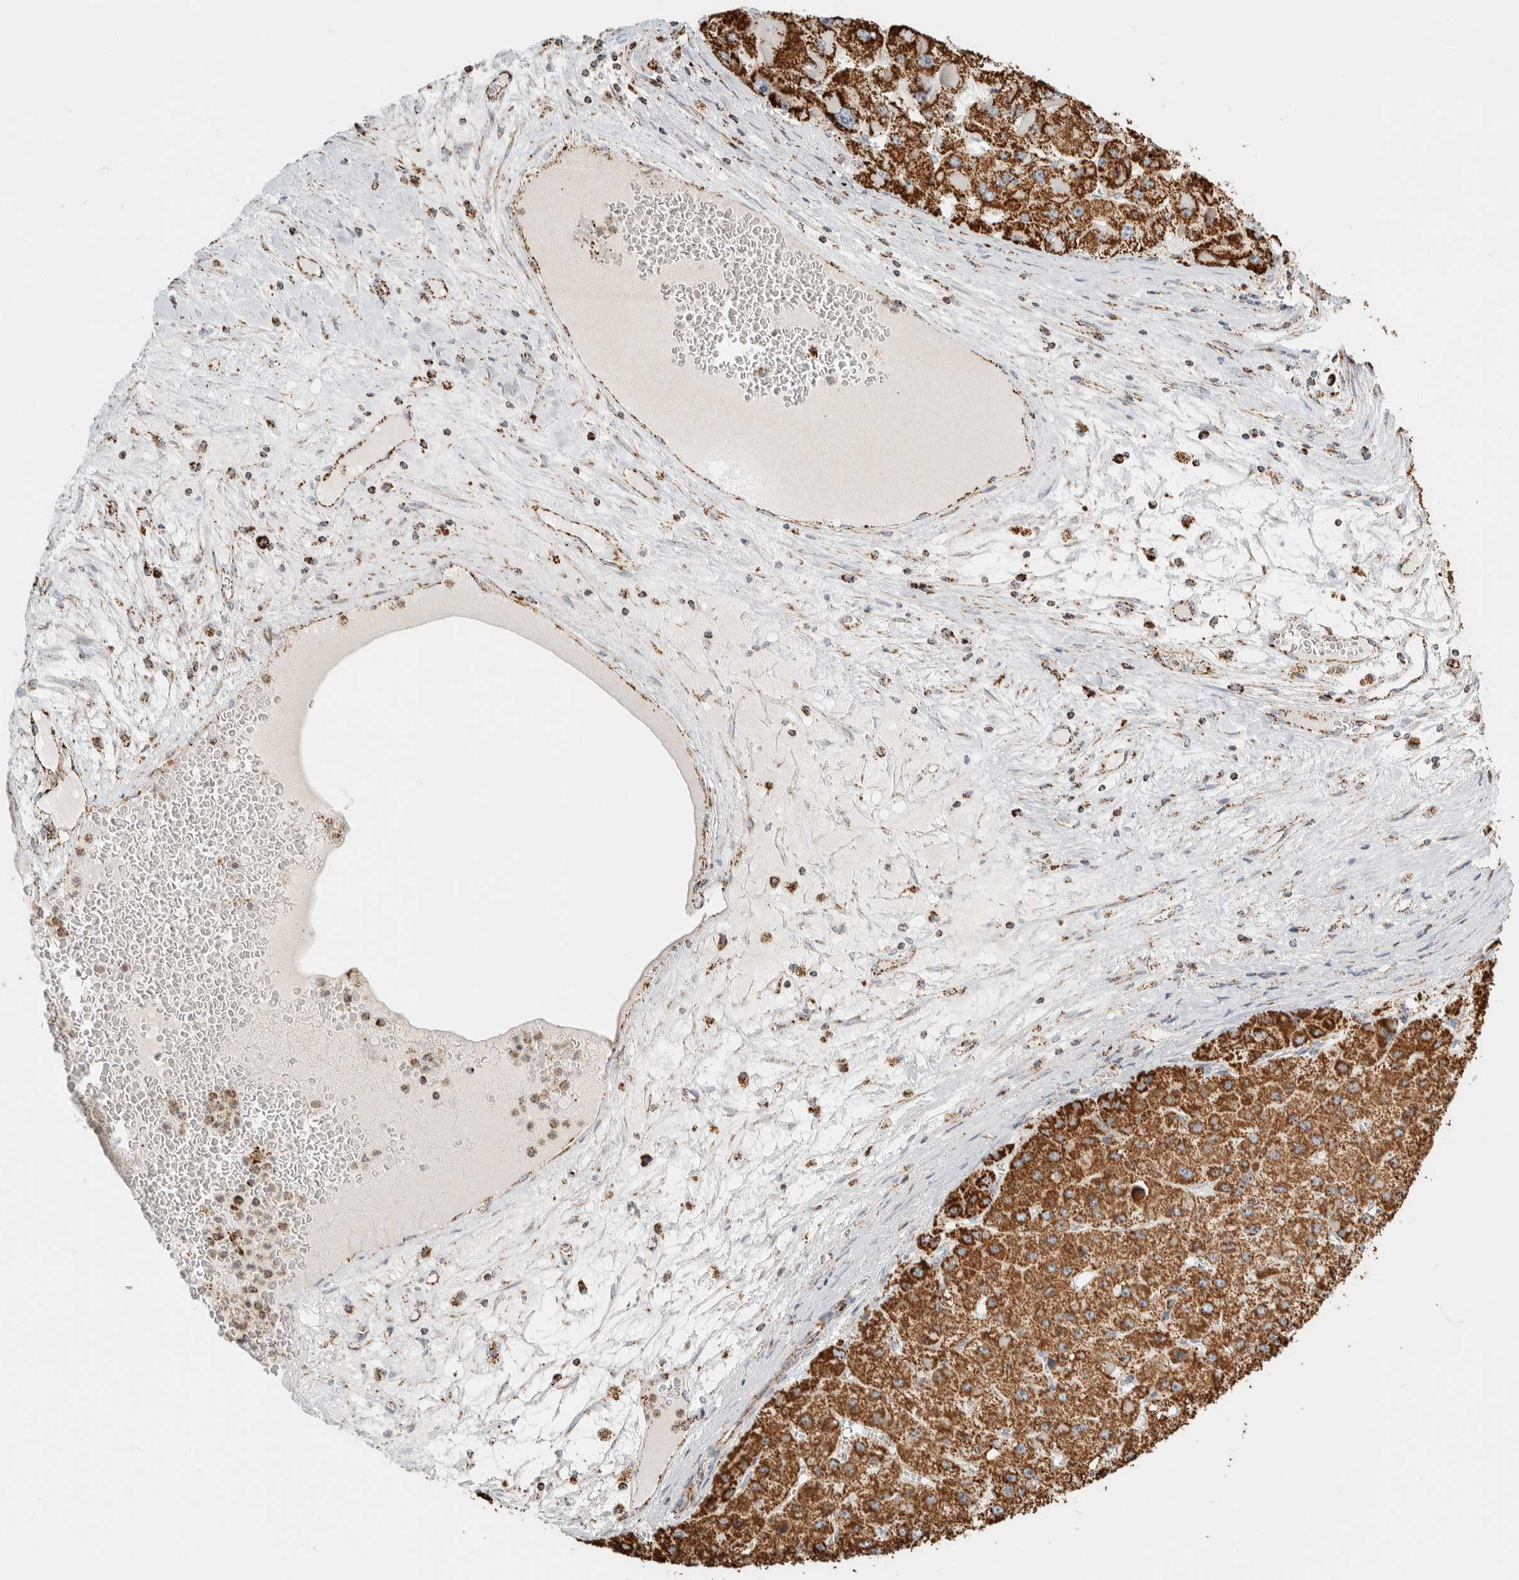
{"staining": {"intensity": "strong", "quantity": ">75%", "location": "cytoplasmic/membranous"}, "tissue": "liver cancer", "cell_type": "Tumor cells", "image_type": "cancer", "snomed": [{"axis": "morphology", "description": "Carcinoma, Hepatocellular, NOS"}, {"axis": "topography", "description": "Liver"}], "caption": "The histopathology image demonstrates staining of liver hepatocellular carcinoma, revealing strong cytoplasmic/membranous protein positivity (brown color) within tumor cells.", "gene": "ZNF454", "patient": {"sex": "female", "age": 73}}